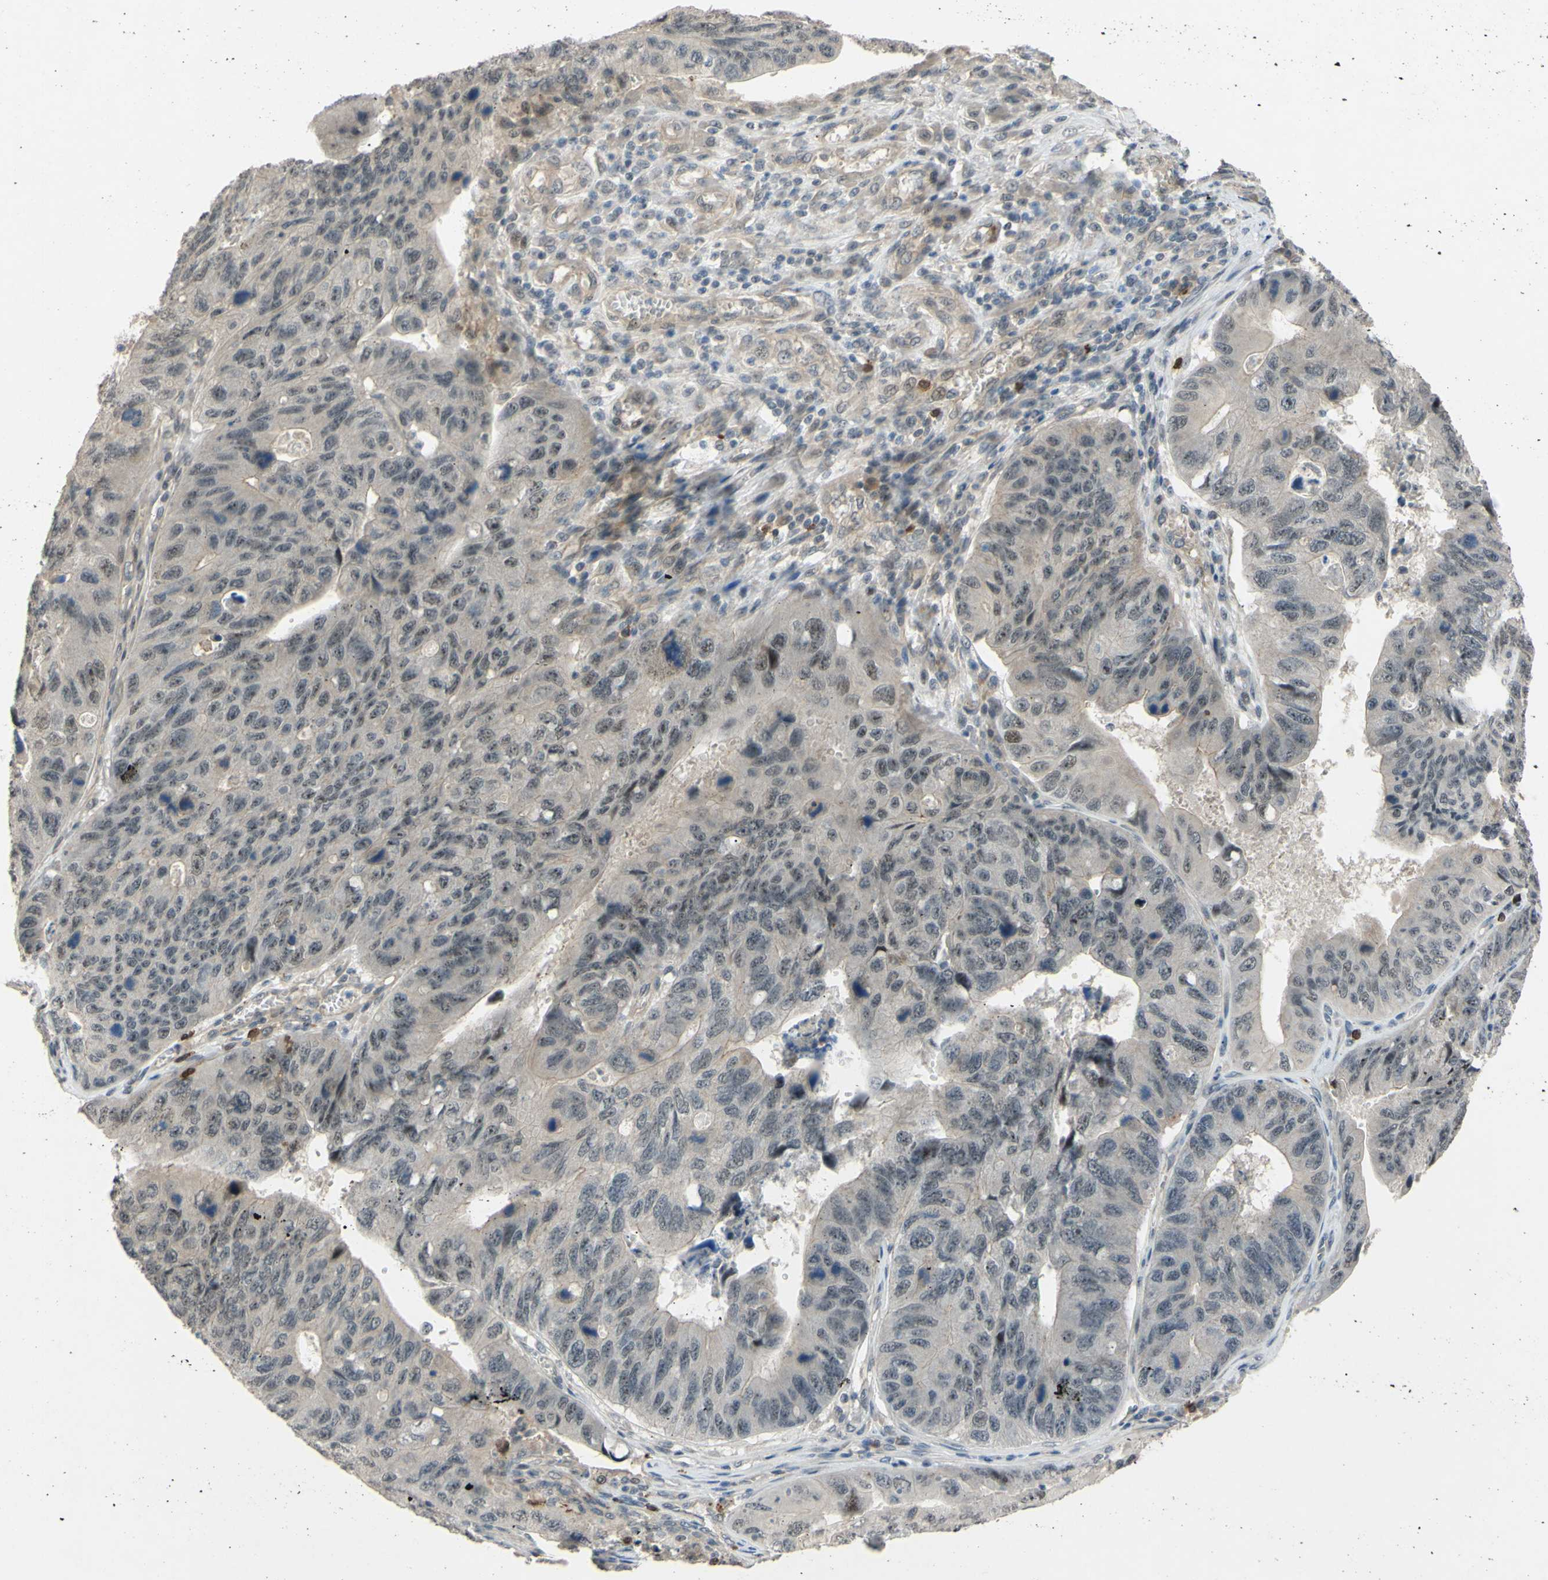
{"staining": {"intensity": "weak", "quantity": "25%-75%", "location": "cytoplasmic/membranous,nuclear"}, "tissue": "stomach cancer", "cell_type": "Tumor cells", "image_type": "cancer", "snomed": [{"axis": "morphology", "description": "Adenocarcinoma, NOS"}, {"axis": "topography", "description": "Stomach"}], "caption": "This image exhibits immunohistochemistry staining of stomach adenocarcinoma, with low weak cytoplasmic/membranous and nuclear staining in about 25%-75% of tumor cells.", "gene": "ALK", "patient": {"sex": "male", "age": 59}}